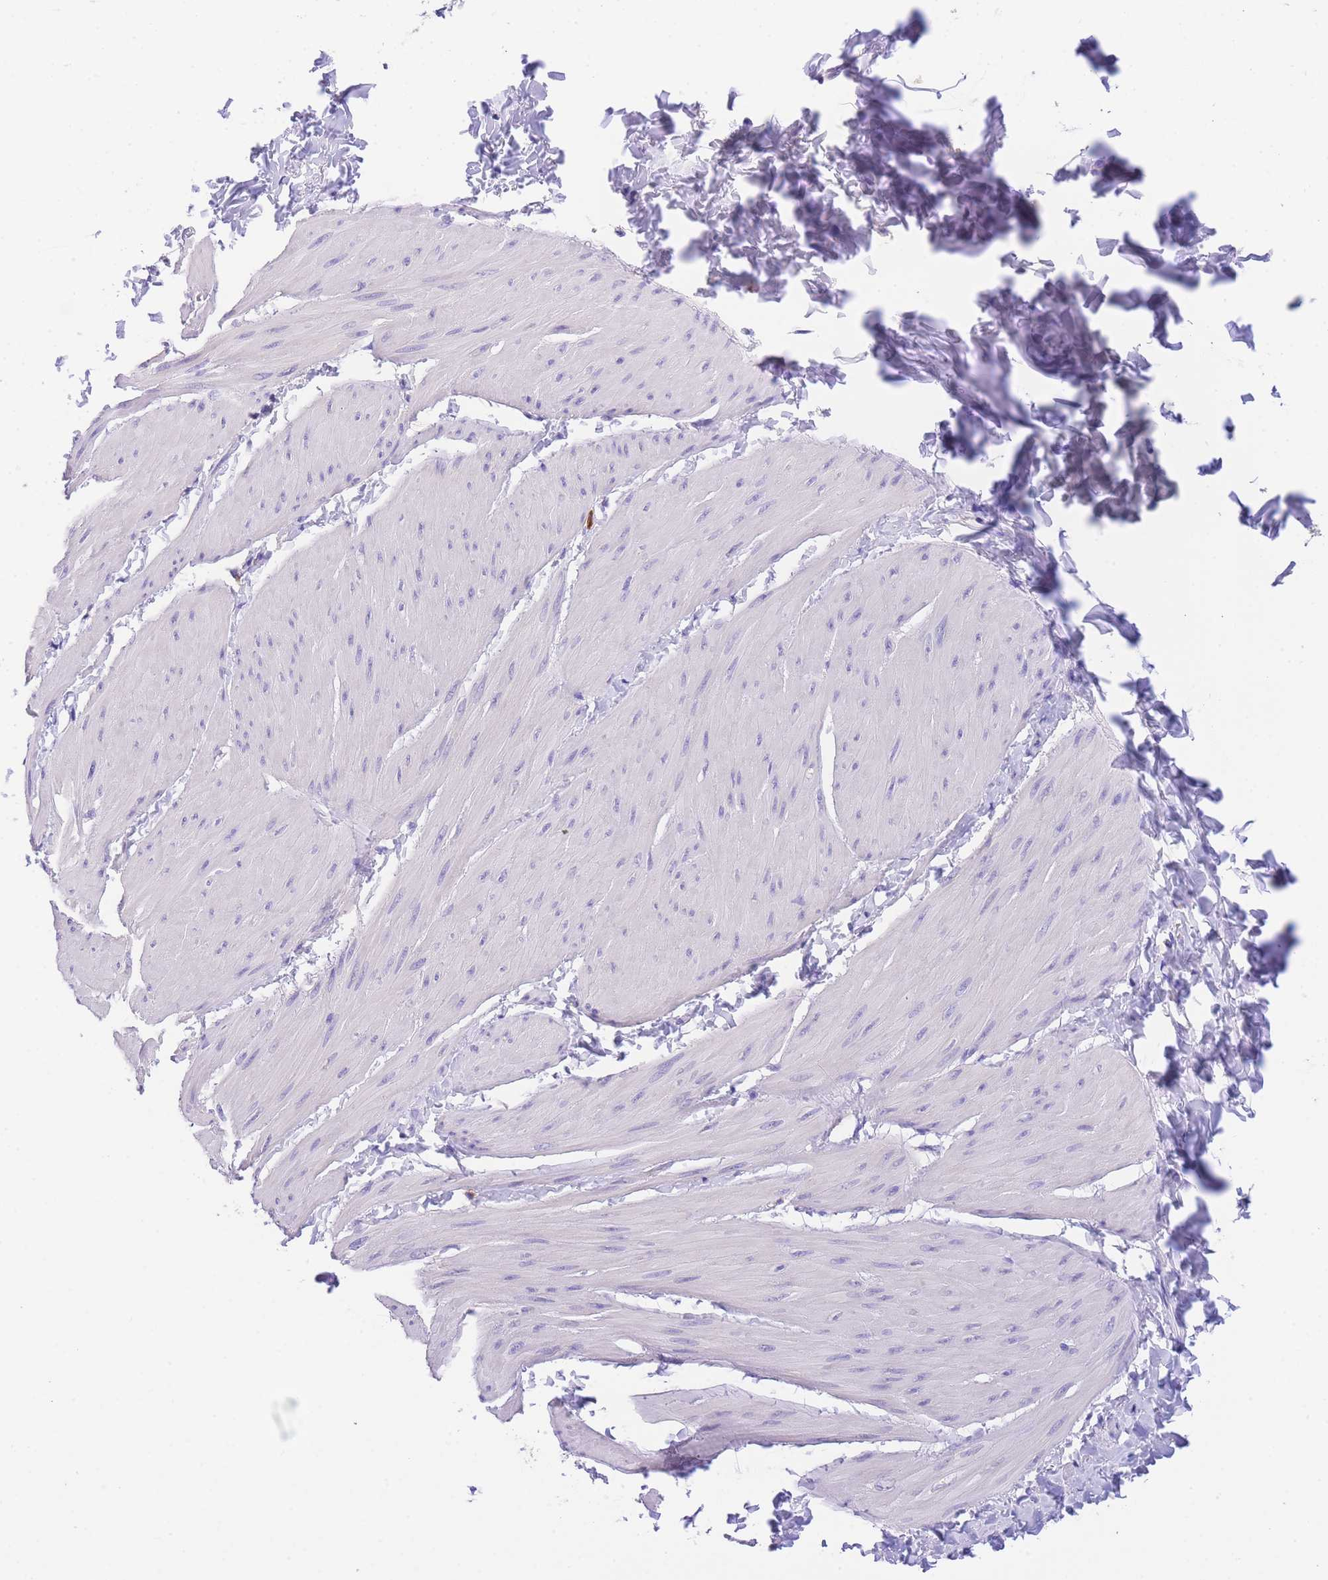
{"staining": {"intensity": "negative", "quantity": "none", "location": "none"}, "tissue": "smooth muscle", "cell_type": "Smooth muscle cells", "image_type": "normal", "snomed": [{"axis": "morphology", "description": "Urothelial carcinoma, High grade"}, {"axis": "topography", "description": "Urinary bladder"}], "caption": "Smooth muscle stained for a protein using IHC shows no expression smooth muscle cells.", "gene": "EPN2", "patient": {"sex": "male", "age": 46}}